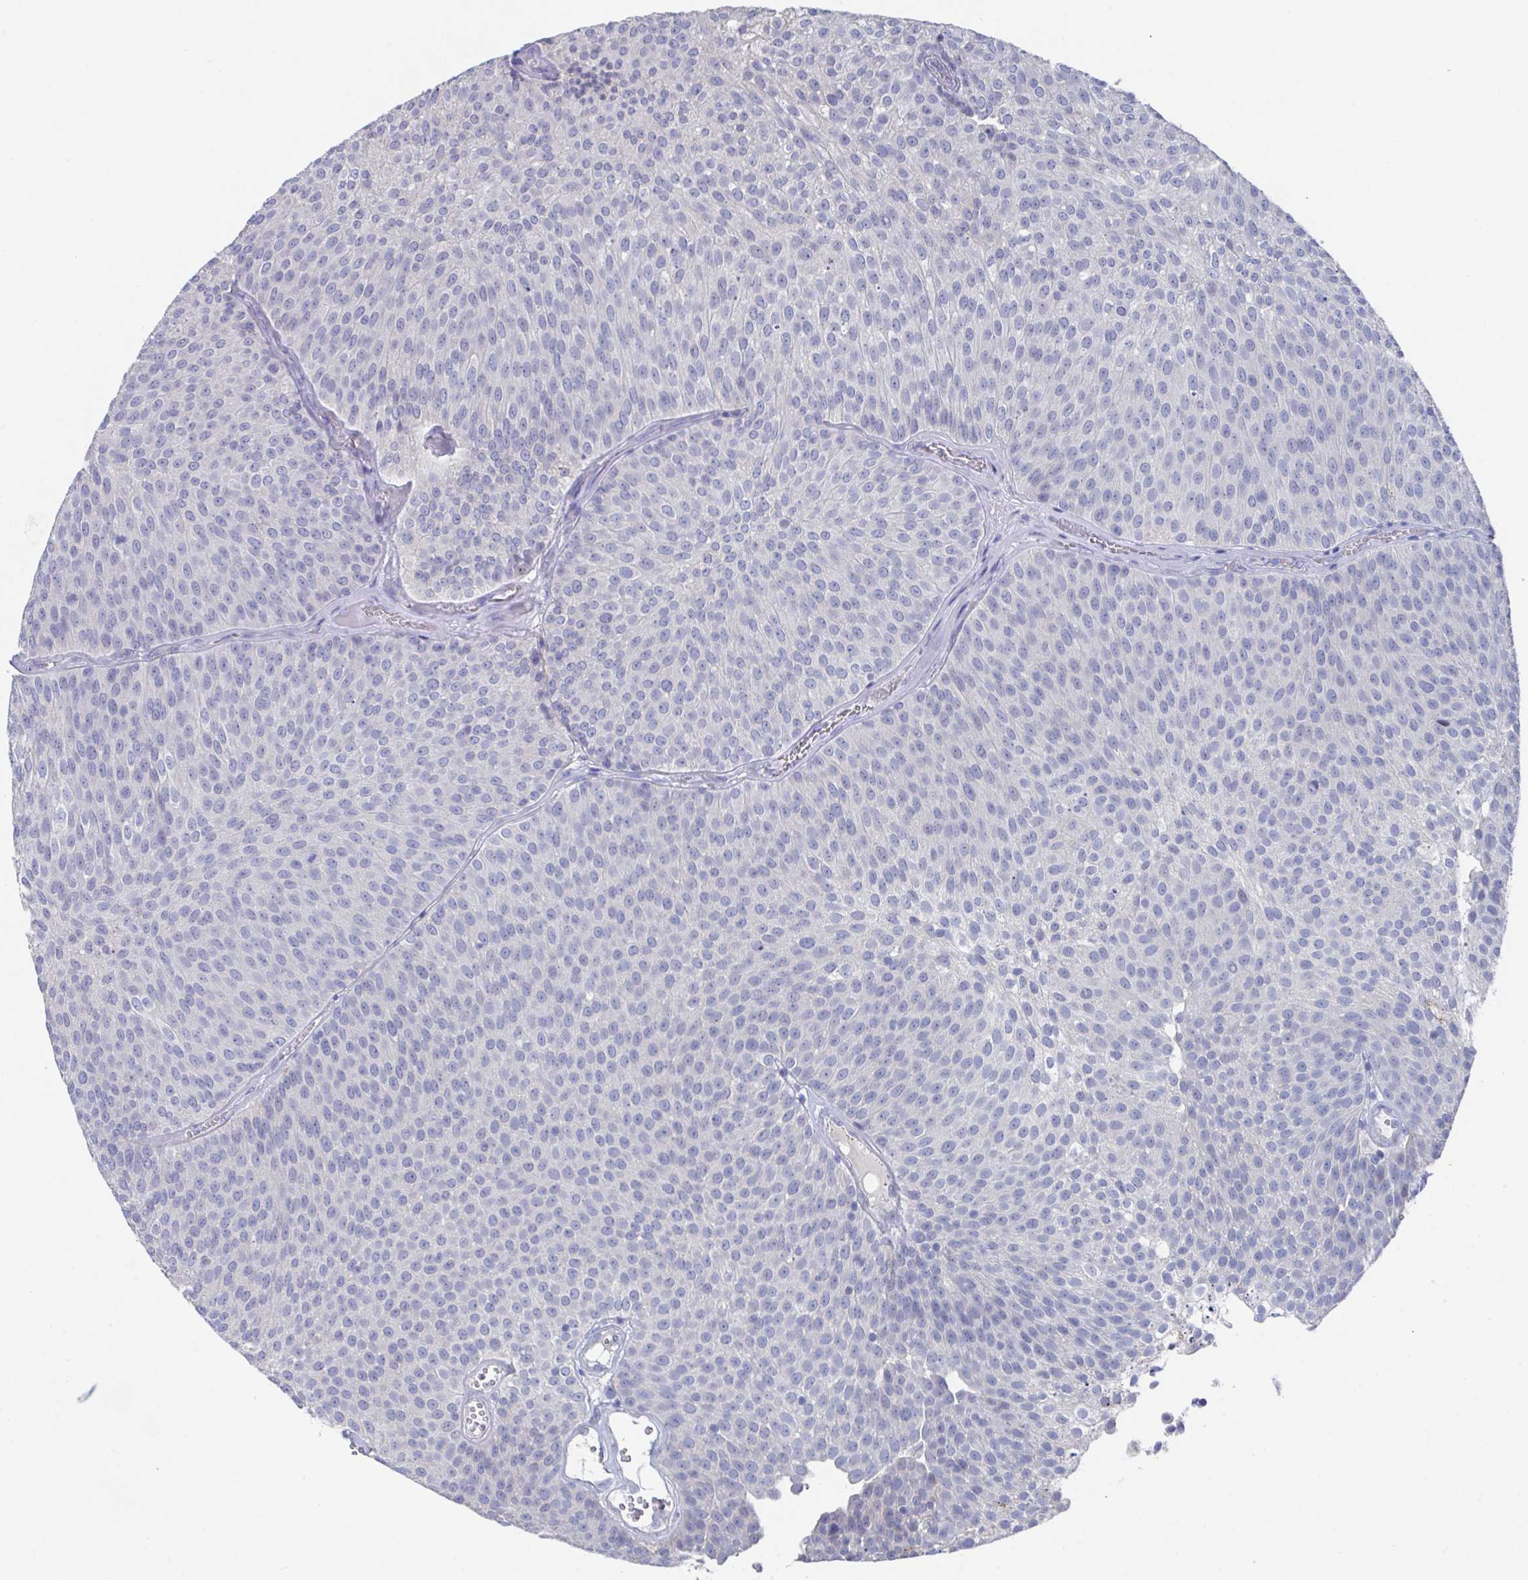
{"staining": {"intensity": "negative", "quantity": "none", "location": "none"}, "tissue": "urothelial cancer", "cell_type": "Tumor cells", "image_type": "cancer", "snomed": [{"axis": "morphology", "description": "Urothelial carcinoma, Low grade"}, {"axis": "topography", "description": "Urinary bladder"}], "caption": "Immunohistochemistry histopathology image of neoplastic tissue: human low-grade urothelial carcinoma stained with DAB (3,3'-diaminobenzidine) exhibits no significant protein expression in tumor cells.", "gene": "KCNK5", "patient": {"sex": "female", "age": 79}}